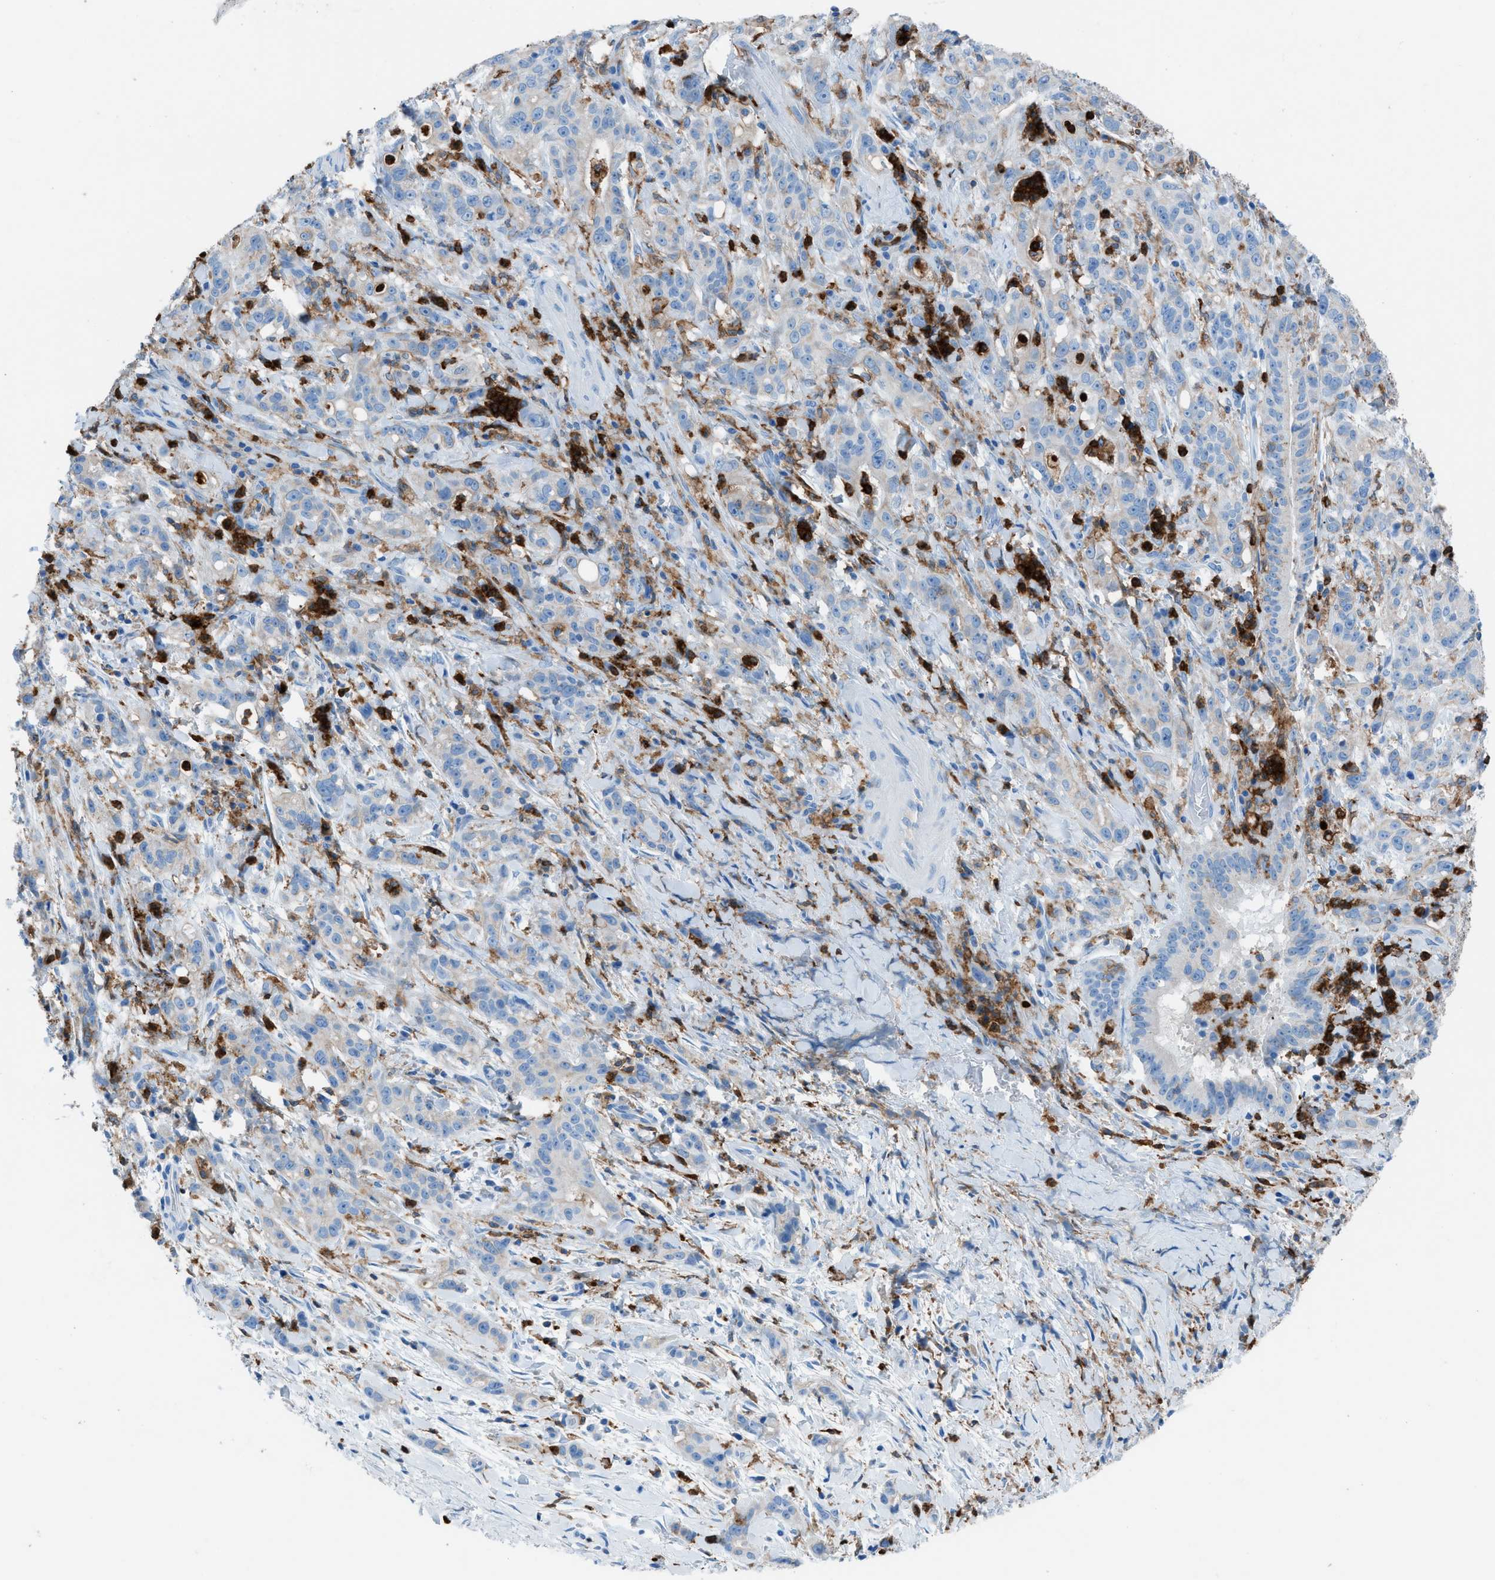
{"staining": {"intensity": "negative", "quantity": "none", "location": "none"}, "tissue": "liver cancer", "cell_type": "Tumor cells", "image_type": "cancer", "snomed": [{"axis": "morphology", "description": "Cholangiocarcinoma"}, {"axis": "topography", "description": "Liver"}], "caption": "This is a photomicrograph of IHC staining of liver cholangiocarcinoma, which shows no staining in tumor cells.", "gene": "ITGB2", "patient": {"sex": "female", "age": 38}}